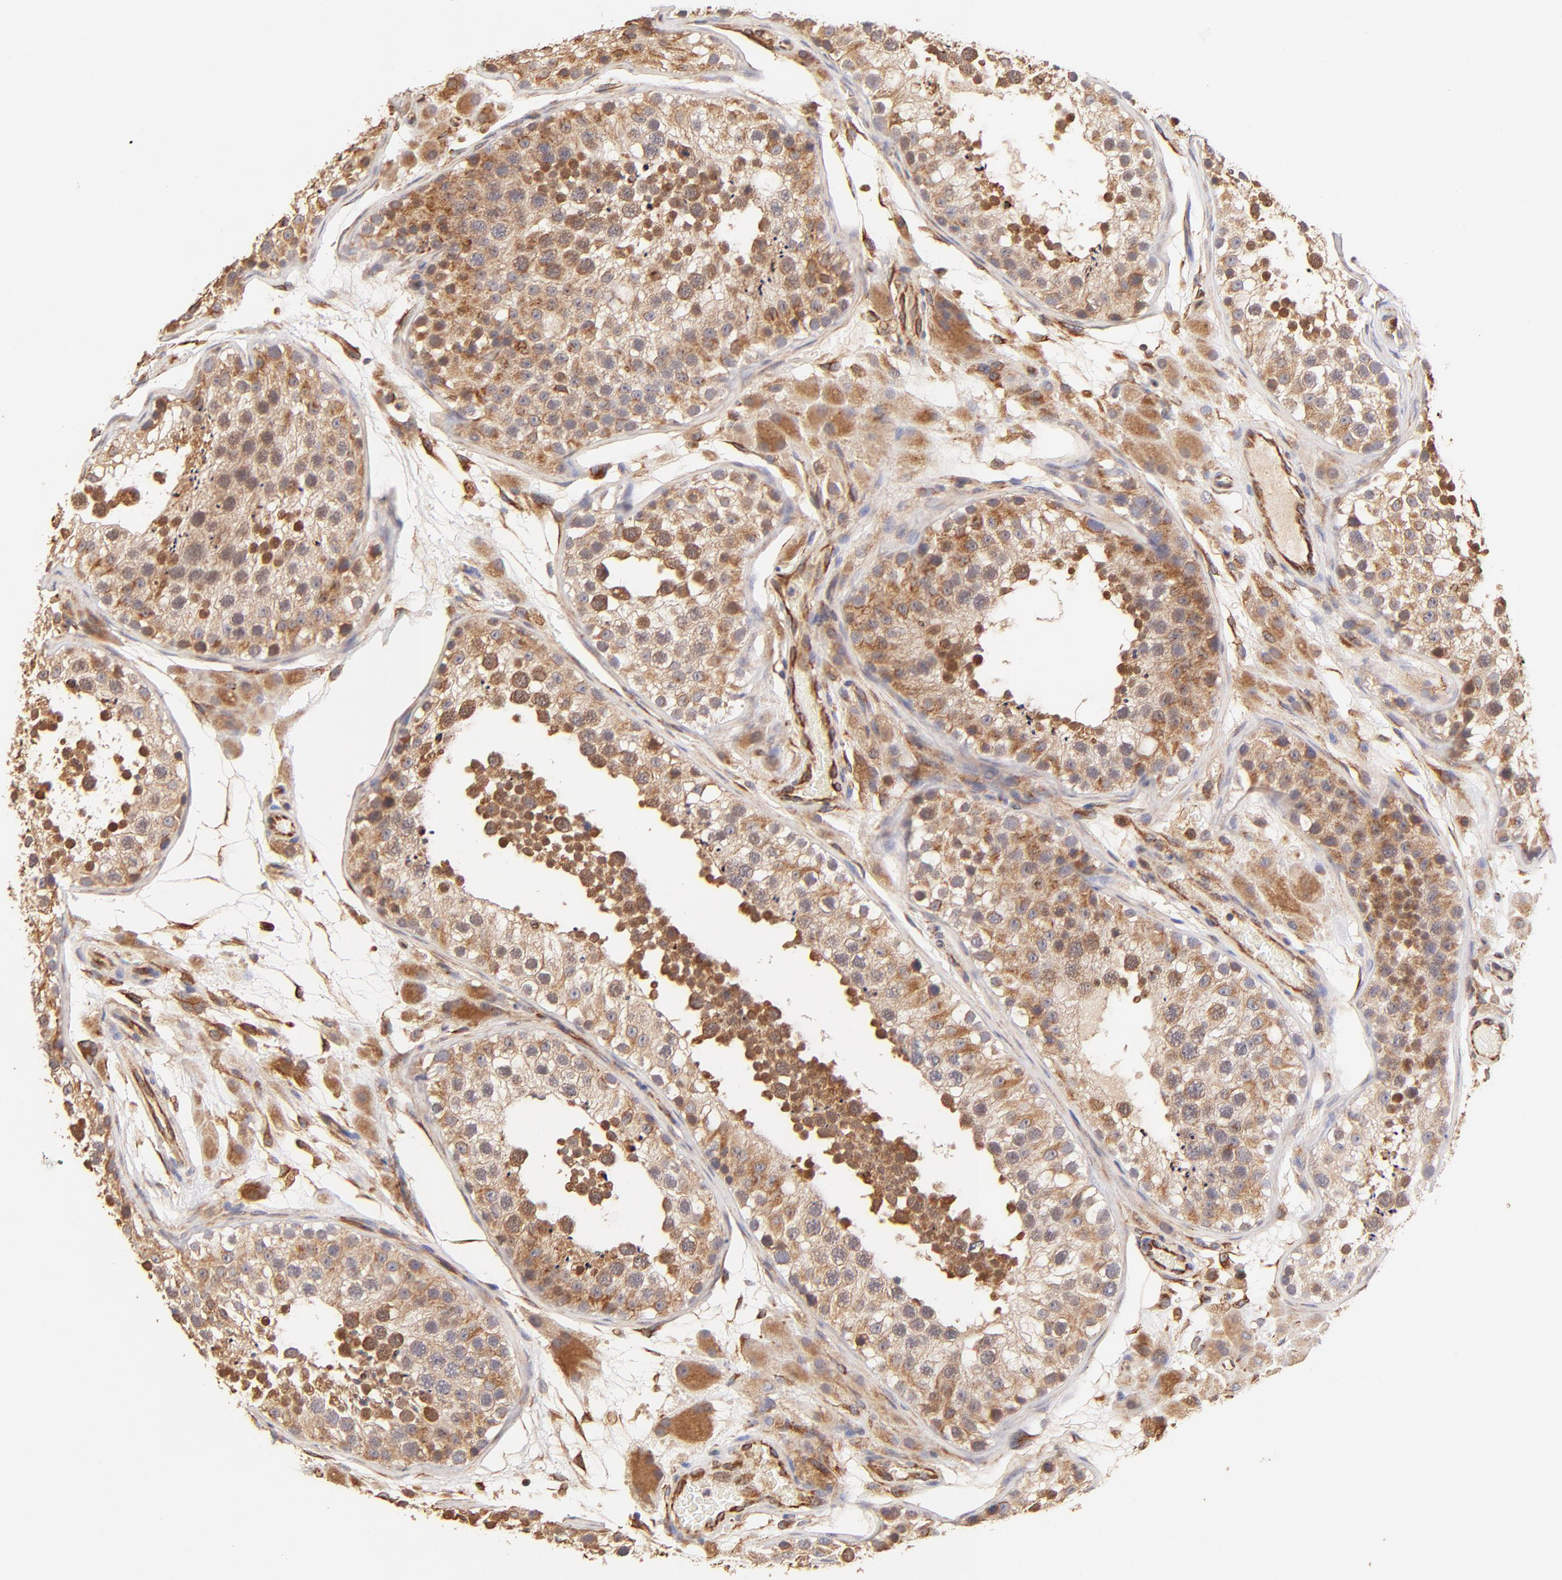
{"staining": {"intensity": "moderate", "quantity": "25%-75%", "location": "cytoplasmic/membranous,nuclear"}, "tissue": "testis", "cell_type": "Cells in seminiferous ducts", "image_type": "normal", "snomed": [{"axis": "morphology", "description": "Normal tissue, NOS"}, {"axis": "topography", "description": "Testis"}], "caption": "A brown stain shows moderate cytoplasmic/membranous,nuclear expression of a protein in cells in seminiferous ducts of normal human testis.", "gene": "TNFAIP3", "patient": {"sex": "male", "age": 26}}